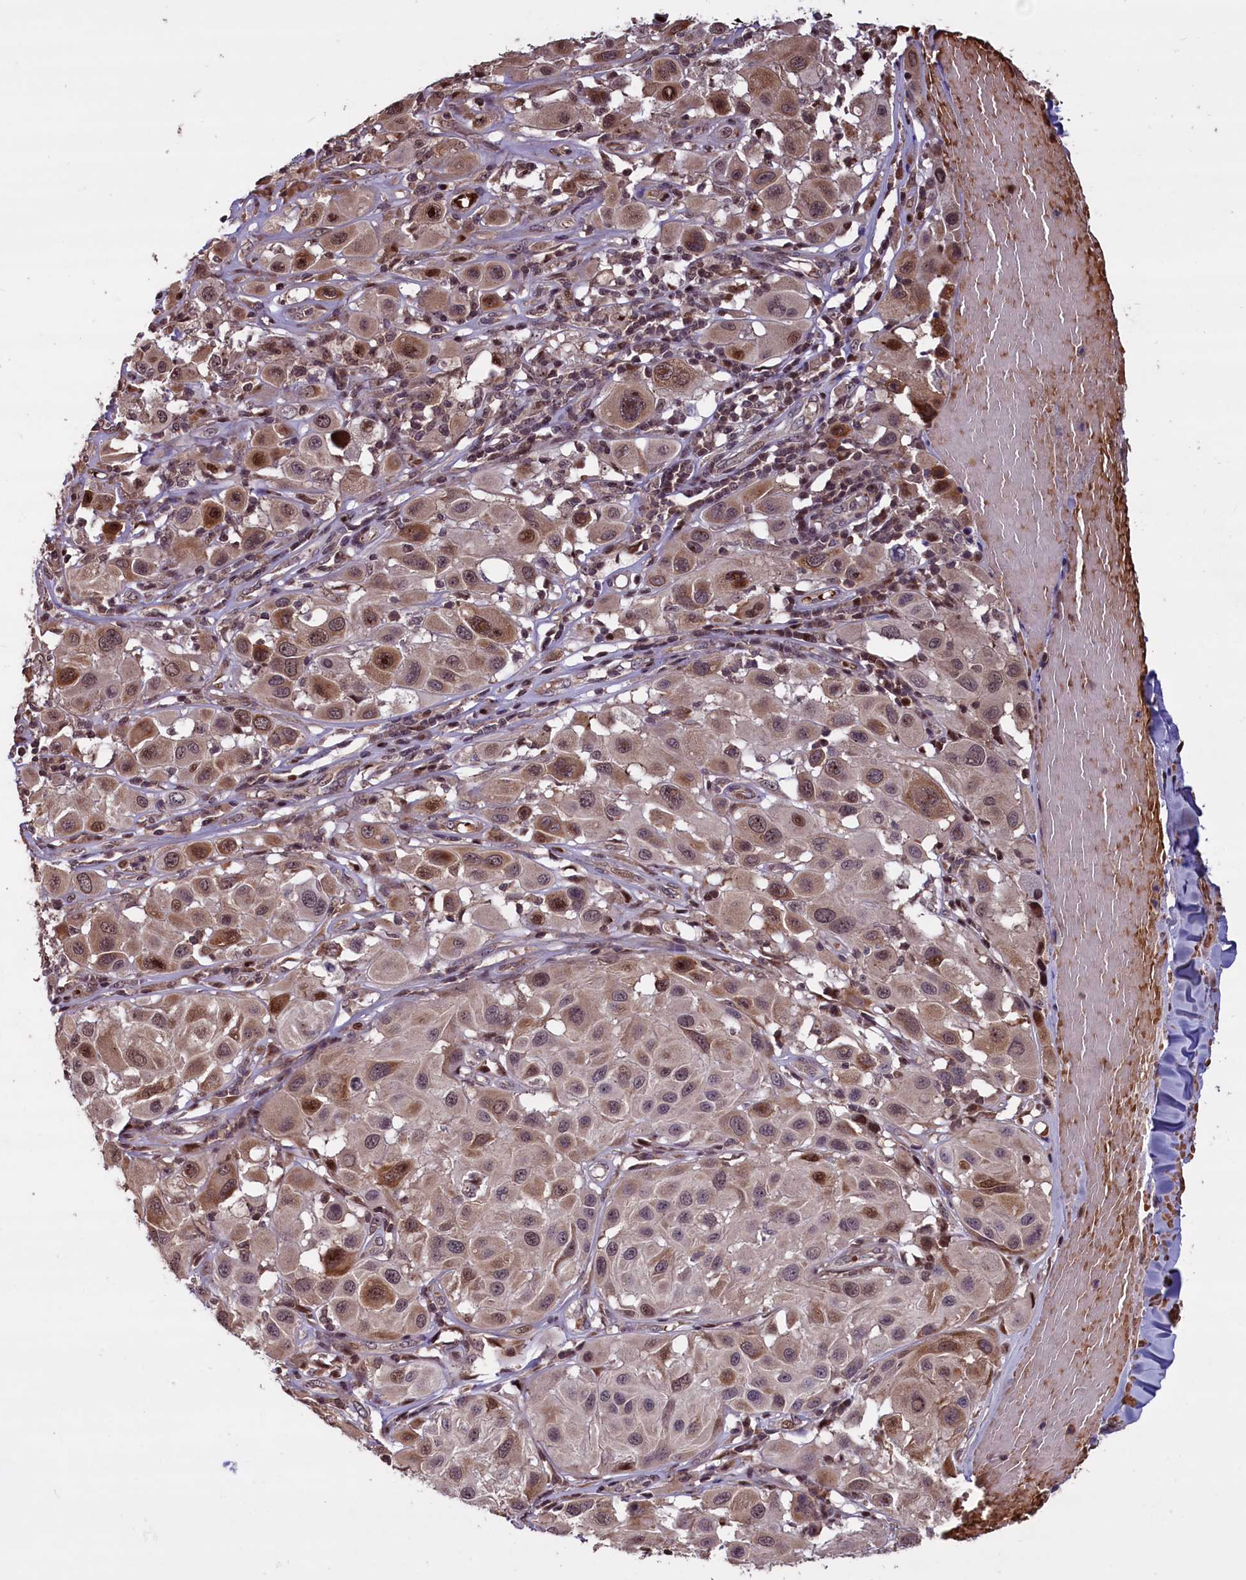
{"staining": {"intensity": "moderate", "quantity": ">75%", "location": "cytoplasmic/membranous,nuclear"}, "tissue": "melanoma", "cell_type": "Tumor cells", "image_type": "cancer", "snomed": [{"axis": "morphology", "description": "Malignant melanoma, Metastatic site"}, {"axis": "topography", "description": "Skin"}], "caption": "A brown stain shows moderate cytoplasmic/membranous and nuclear expression of a protein in melanoma tumor cells.", "gene": "SHFL", "patient": {"sex": "male", "age": 41}}